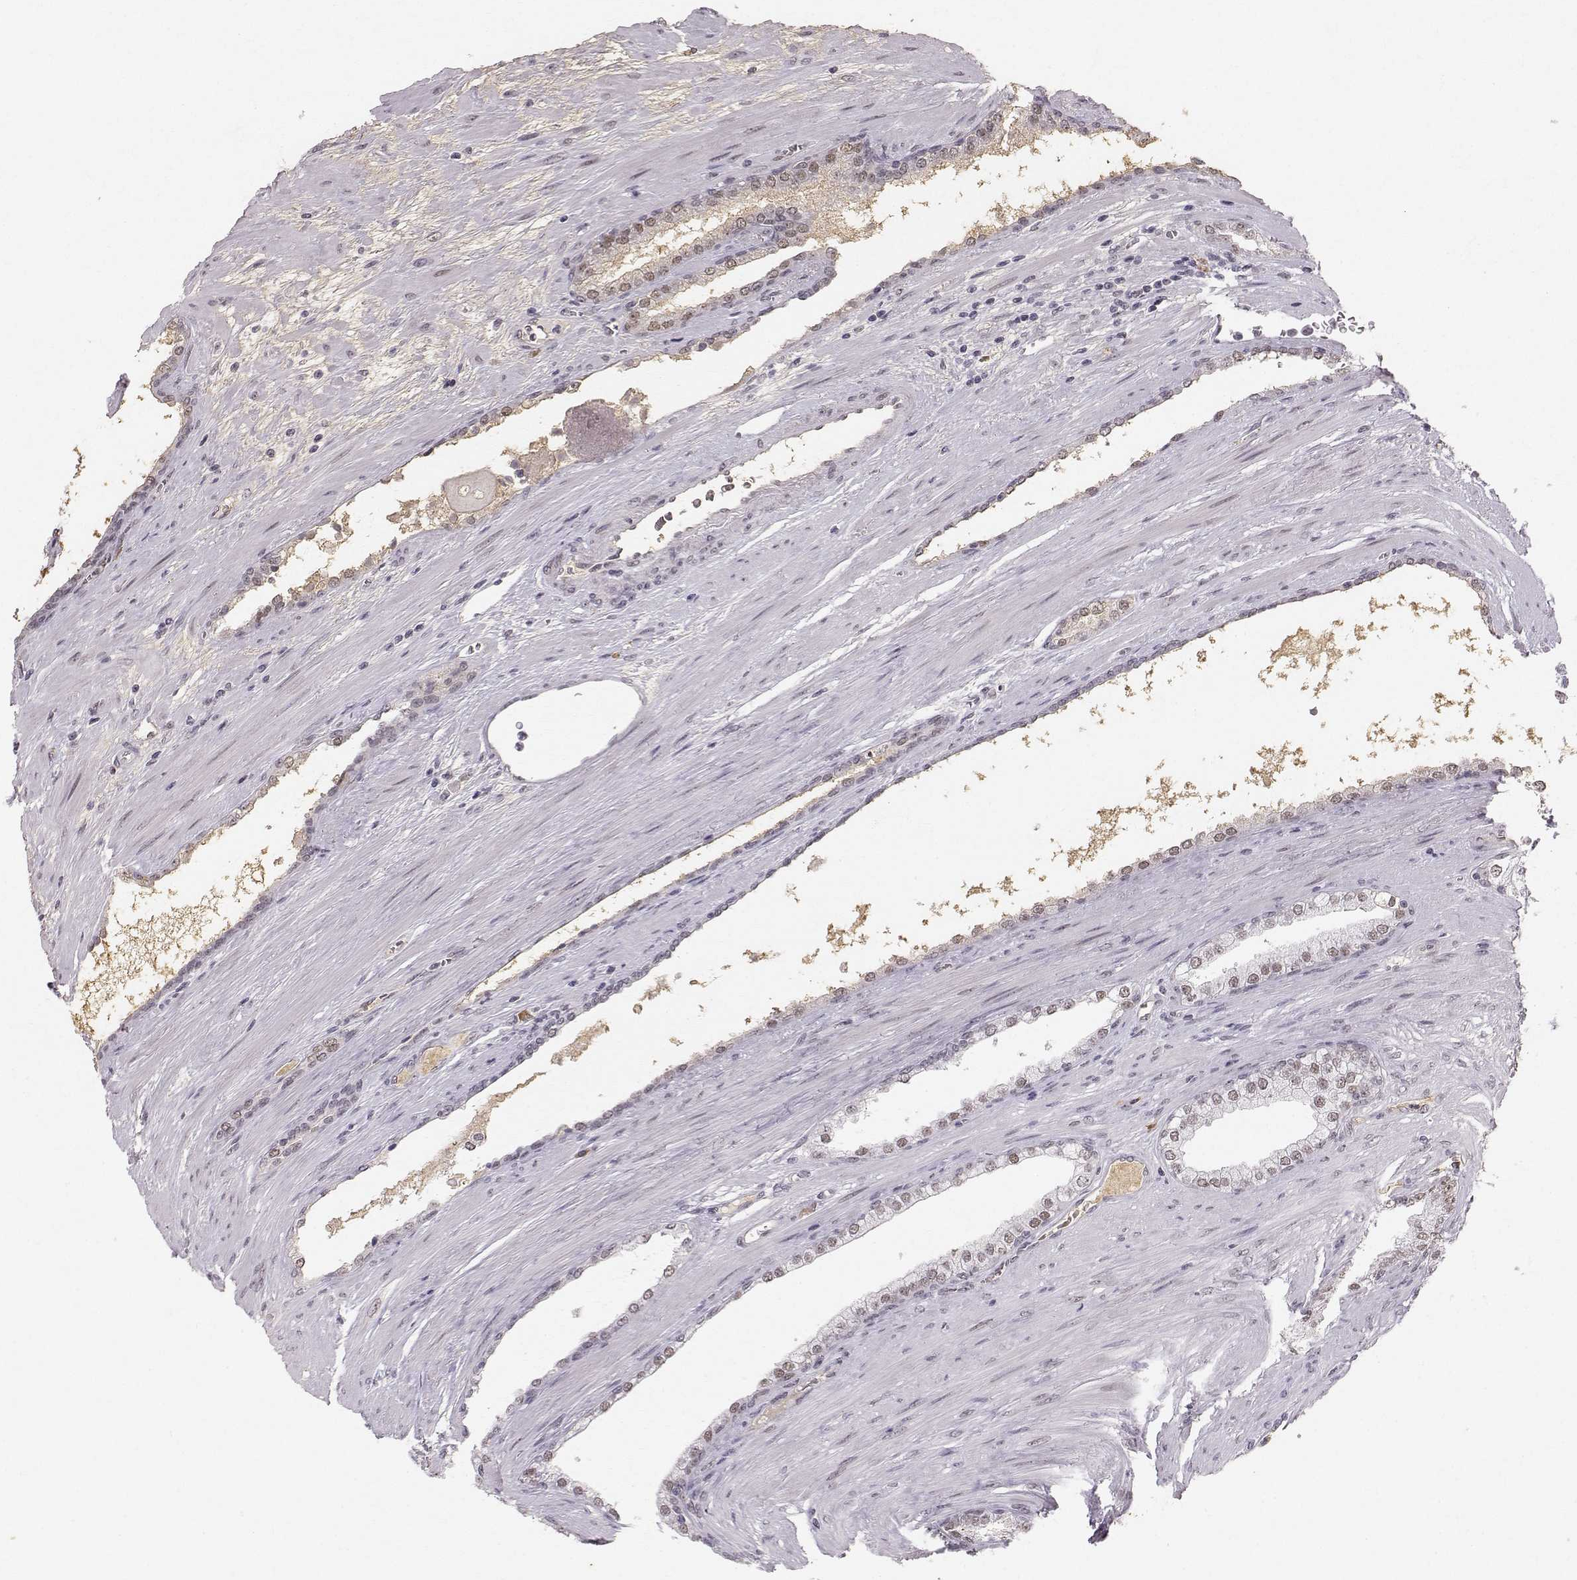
{"staining": {"intensity": "moderate", "quantity": "<25%", "location": "nuclear"}, "tissue": "prostate cancer", "cell_type": "Tumor cells", "image_type": "cancer", "snomed": [{"axis": "morphology", "description": "Adenocarcinoma, NOS"}, {"axis": "topography", "description": "Prostate"}], "caption": "Prostate adenocarcinoma stained for a protein (brown) demonstrates moderate nuclear positive positivity in approximately <25% of tumor cells.", "gene": "RPP38", "patient": {"sex": "male", "age": 67}}